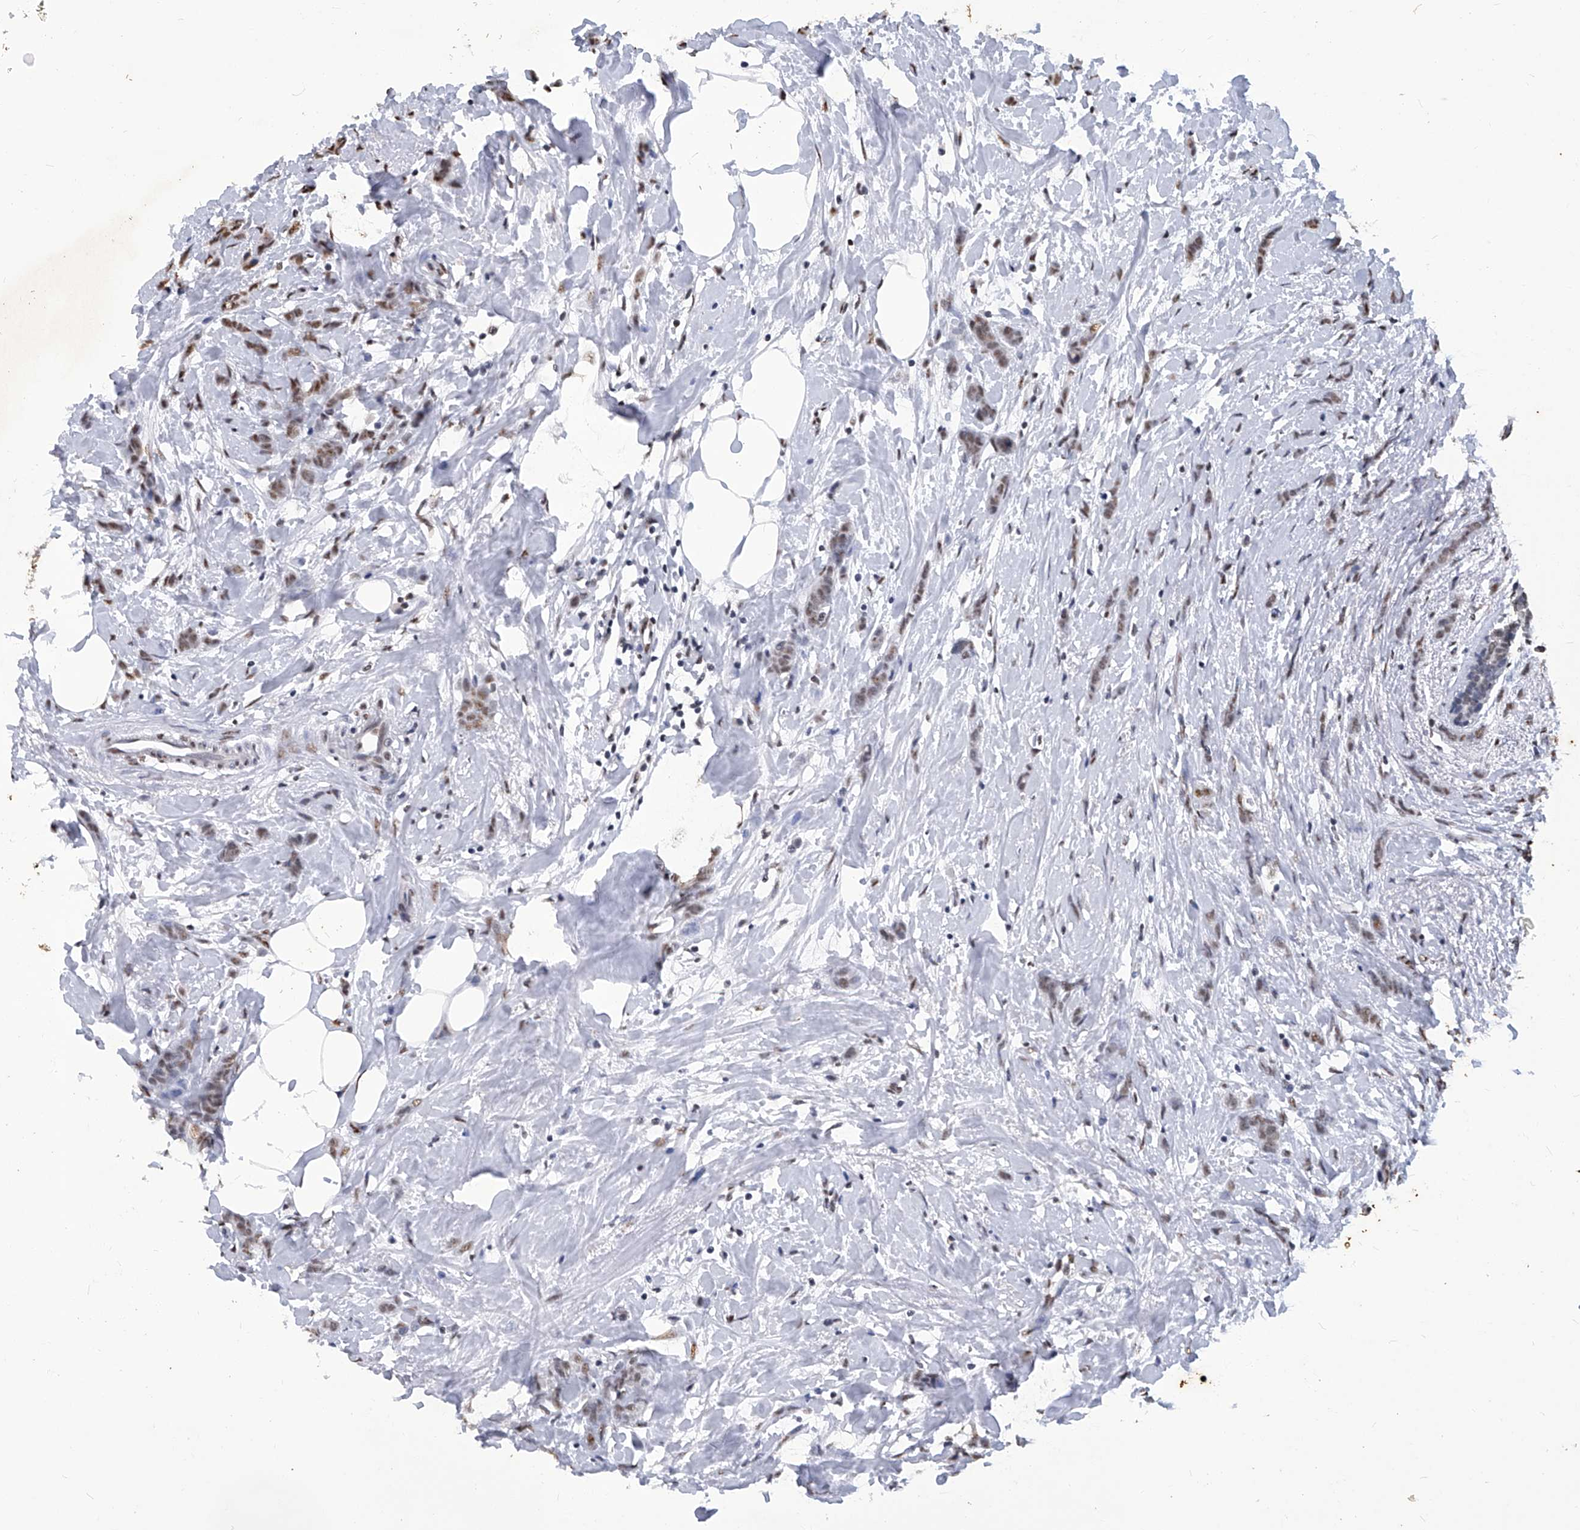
{"staining": {"intensity": "weak", "quantity": ">75%", "location": "nuclear"}, "tissue": "breast cancer", "cell_type": "Tumor cells", "image_type": "cancer", "snomed": [{"axis": "morphology", "description": "Lobular carcinoma, in situ"}, {"axis": "morphology", "description": "Lobular carcinoma"}, {"axis": "topography", "description": "Breast"}], "caption": "Weak nuclear positivity is seen in about >75% of tumor cells in breast lobular carcinoma in situ. Using DAB (3,3'-diaminobenzidine) (brown) and hematoxylin (blue) stains, captured at high magnification using brightfield microscopy.", "gene": "HBP1", "patient": {"sex": "female", "age": 41}}